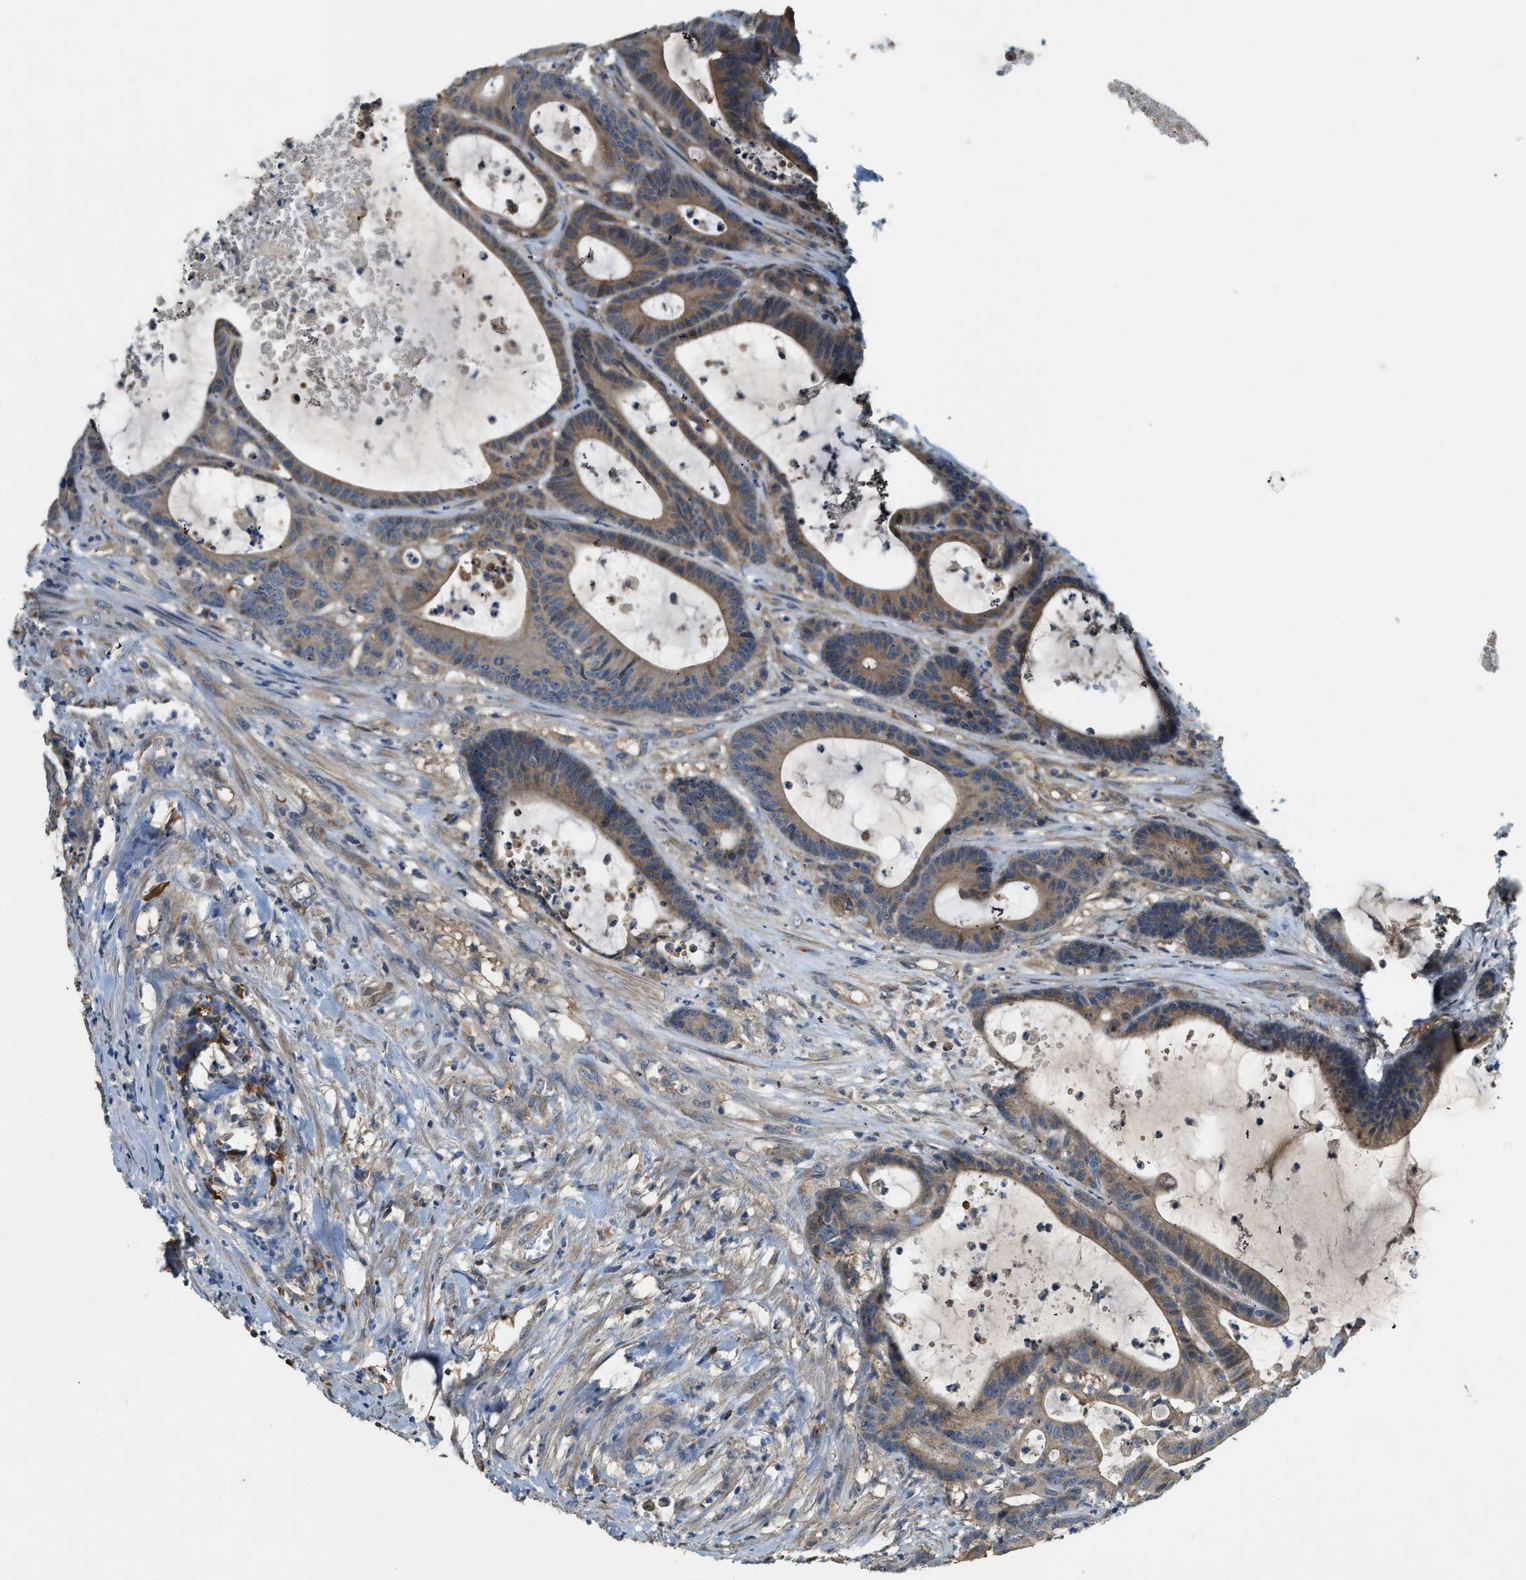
{"staining": {"intensity": "moderate", "quantity": ">75%", "location": "cytoplasmic/membranous"}, "tissue": "colorectal cancer", "cell_type": "Tumor cells", "image_type": "cancer", "snomed": [{"axis": "morphology", "description": "Adenocarcinoma, NOS"}, {"axis": "topography", "description": "Colon"}], "caption": "Colorectal adenocarcinoma tissue shows moderate cytoplasmic/membranous positivity in about >75% of tumor cells, visualized by immunohistochemistry.", "gene": "CFLAR", "patient": {"sex": "female", "age": 84}}